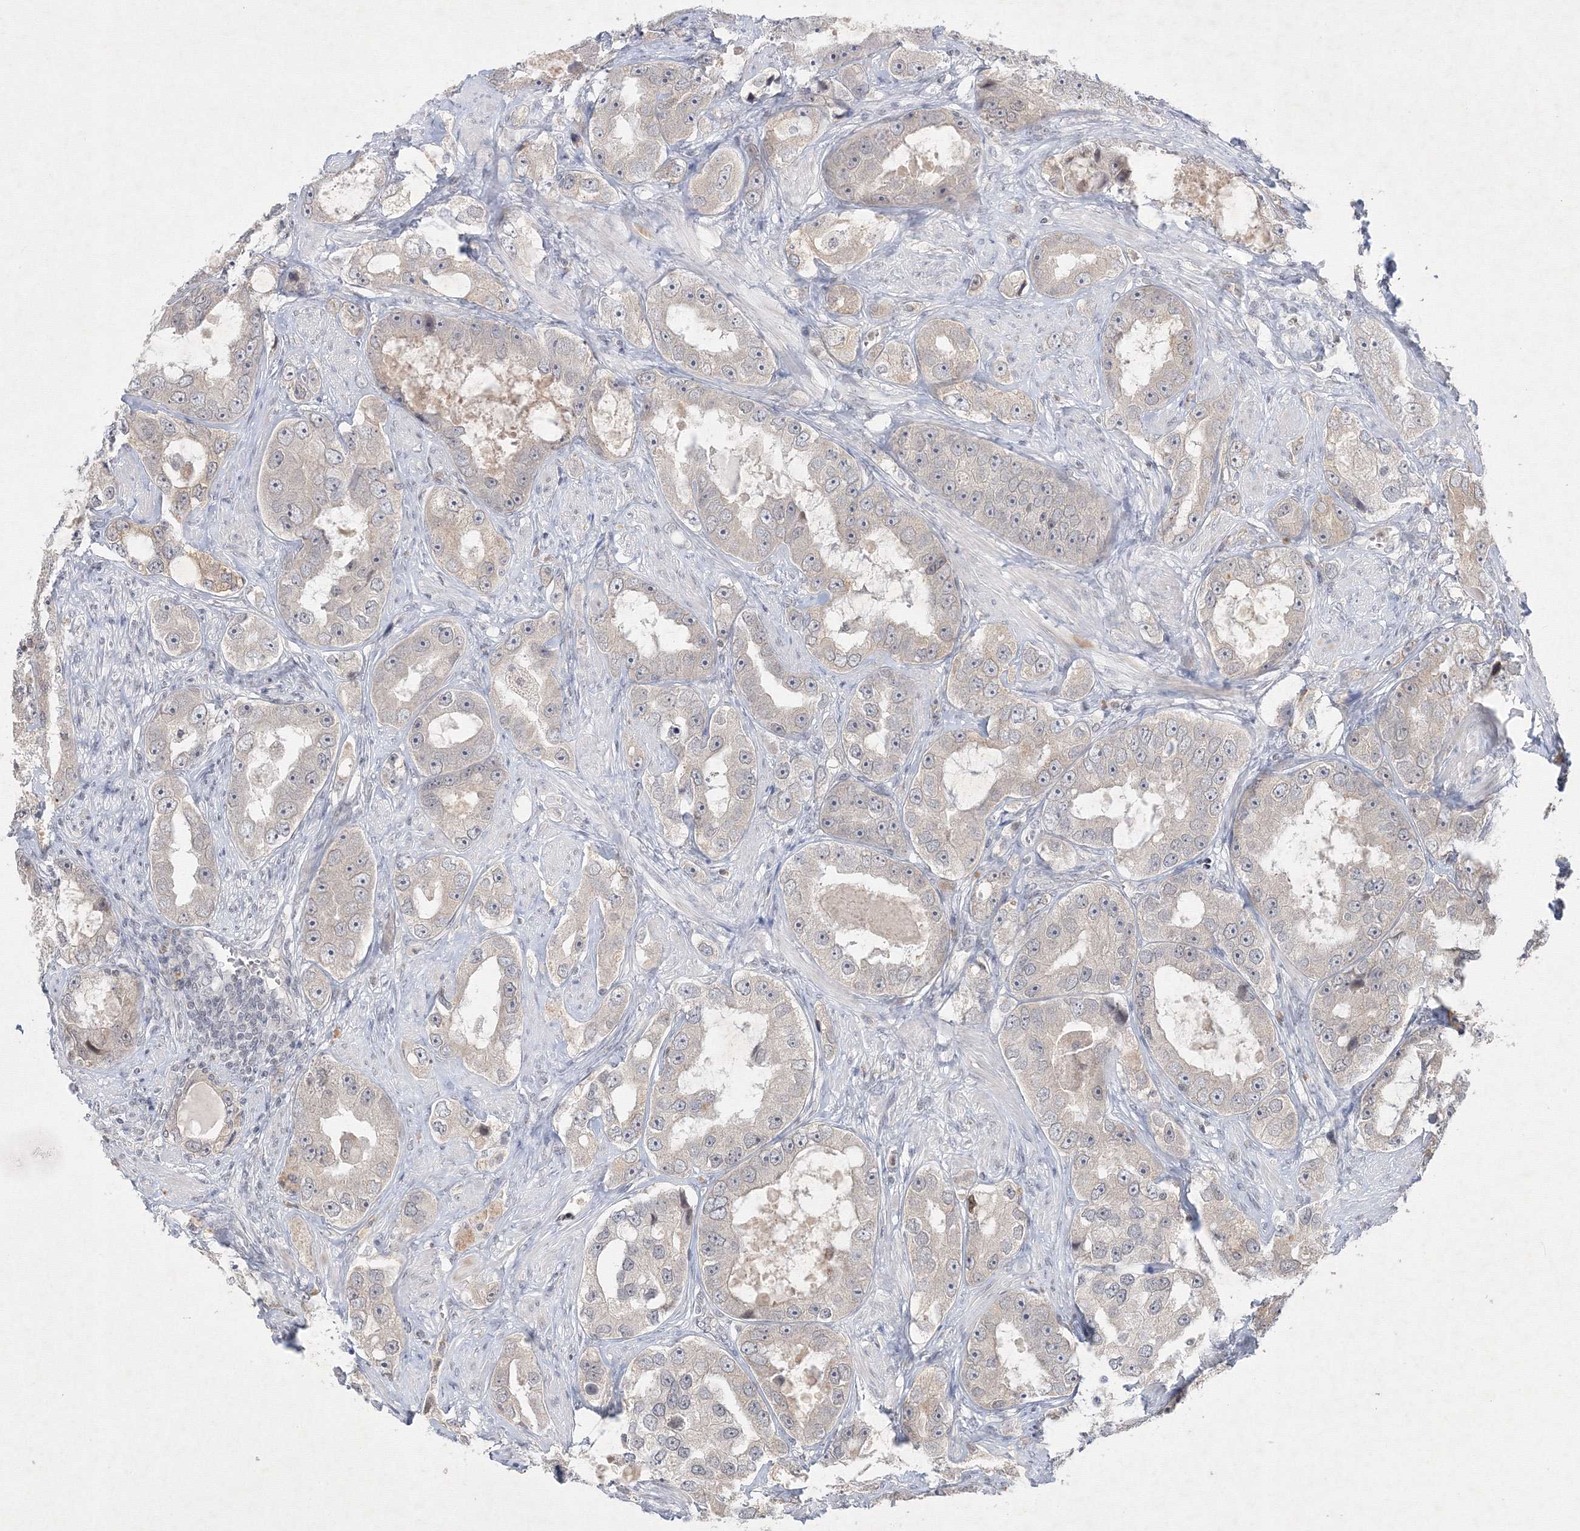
{"staining": {"intensity": "negative", "quantity": "none", "location": "none"}, "tissue": "prostate cancer", "cell_type": "Tumor cells", "image_type": "cancer", "snomed": [{"axis": "morphology", "description": "Adenocarcinoma, High grade"}, {"axis": "topography", "description": "Prostate"}], "caption": "A photomicrograph of human prostate high-grade adenocarcinoma is negative for staining in tumor cells. (DAB (3,3'-diaminobenzidine) immunohistochemistry with hematoxylin counter stain).", "gene": "NXPE3", "patient": {"sex": "male", "age": 63}}